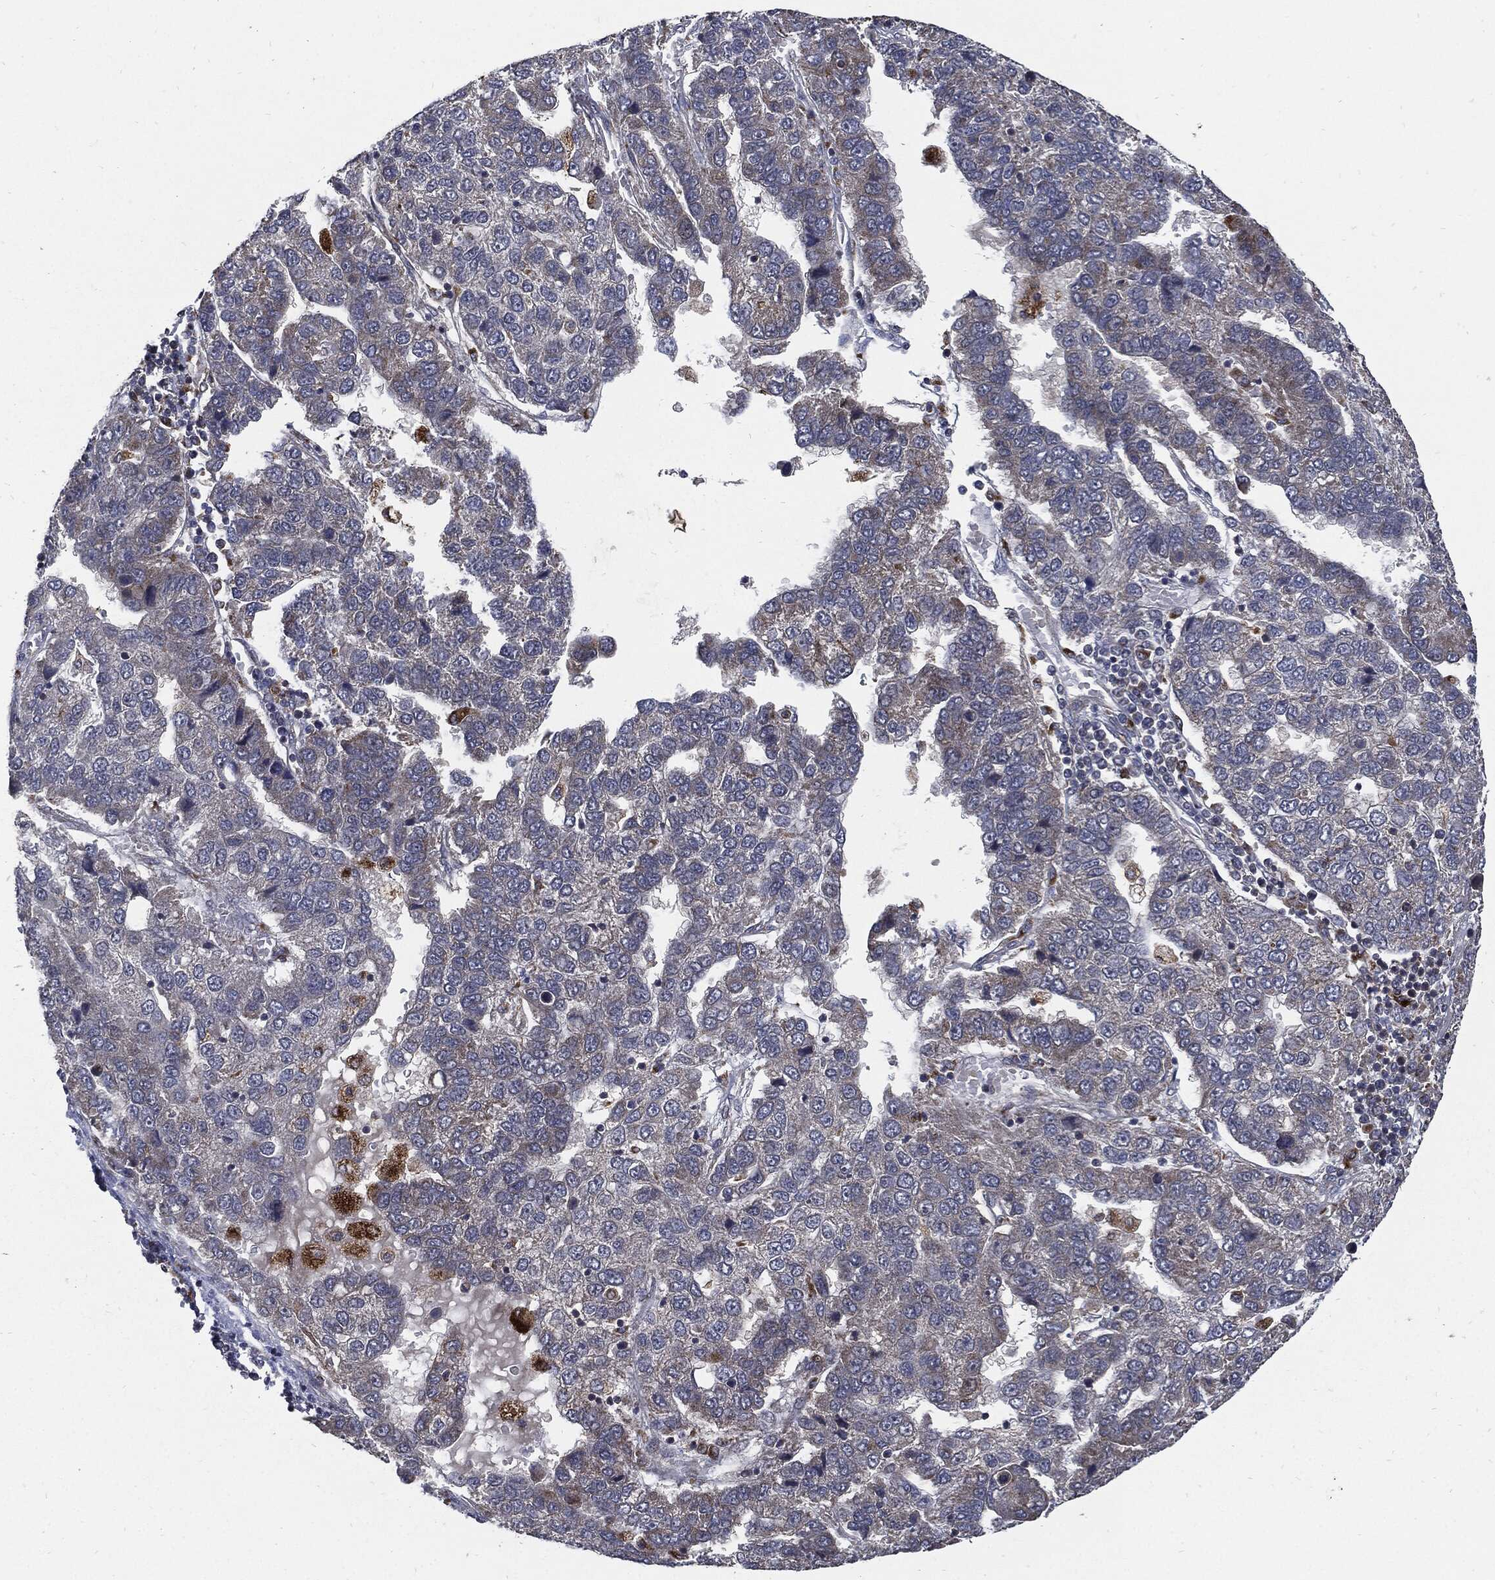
{"staining": {"intensity": "negative", "quantity": "none", "location": "none"}, "tissue": "pancreatic cancer", "cell_type": "Tumor cells", "image_type": "cancer", "snomed": [{"axis": "morphology", "description": "Adenocarcinoma, NOS"}, {"axis": "topography", "description": "Pancreas"}], "caption": "IHC micrograph of pancreatic cancer stained for a protein (brown), which displays no positivity in tumor cells.", "gene": "SLC31A2", "patient": {"sex": "female", "age": 61}}